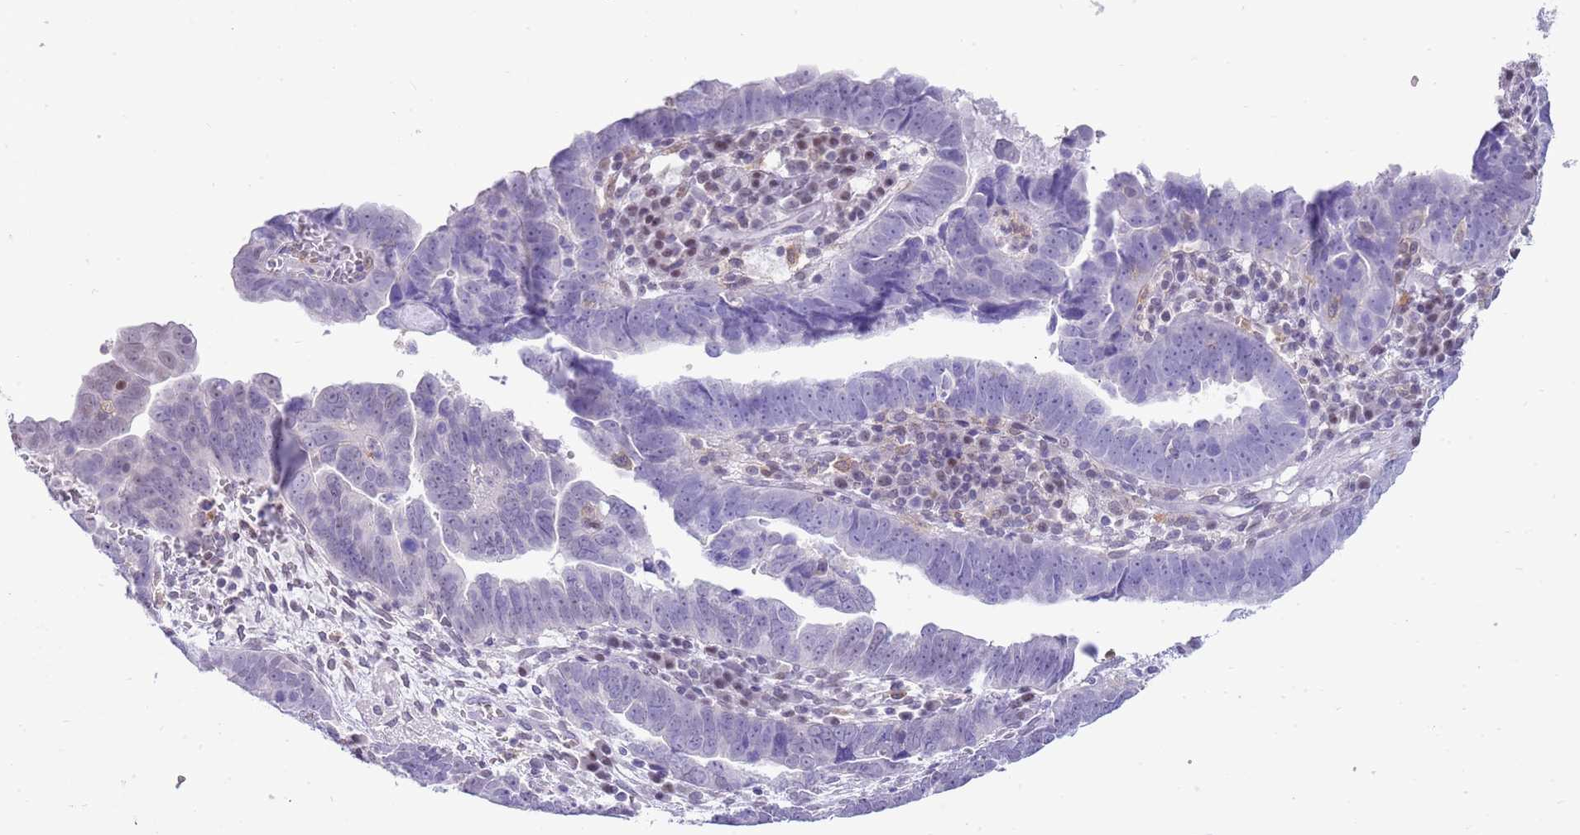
{"staining": {"intensity": "negative", "quantity": "none", "location": "none"}, "tissue": "endometrial cancer", "cell_type": "Tumor cells", "image_type": "cancer", "snomed": [{"axis": "morphology", "description": "Adenocarcinoma, NOS"}, {"axis": "topography", "description": "Endometrium"}], "caption": "Tumor cells show no significant protein expression in endometrial adenocarcinoma.", "gene": "PPP1R17", "patient": {"sex": "female", "age": 75}}